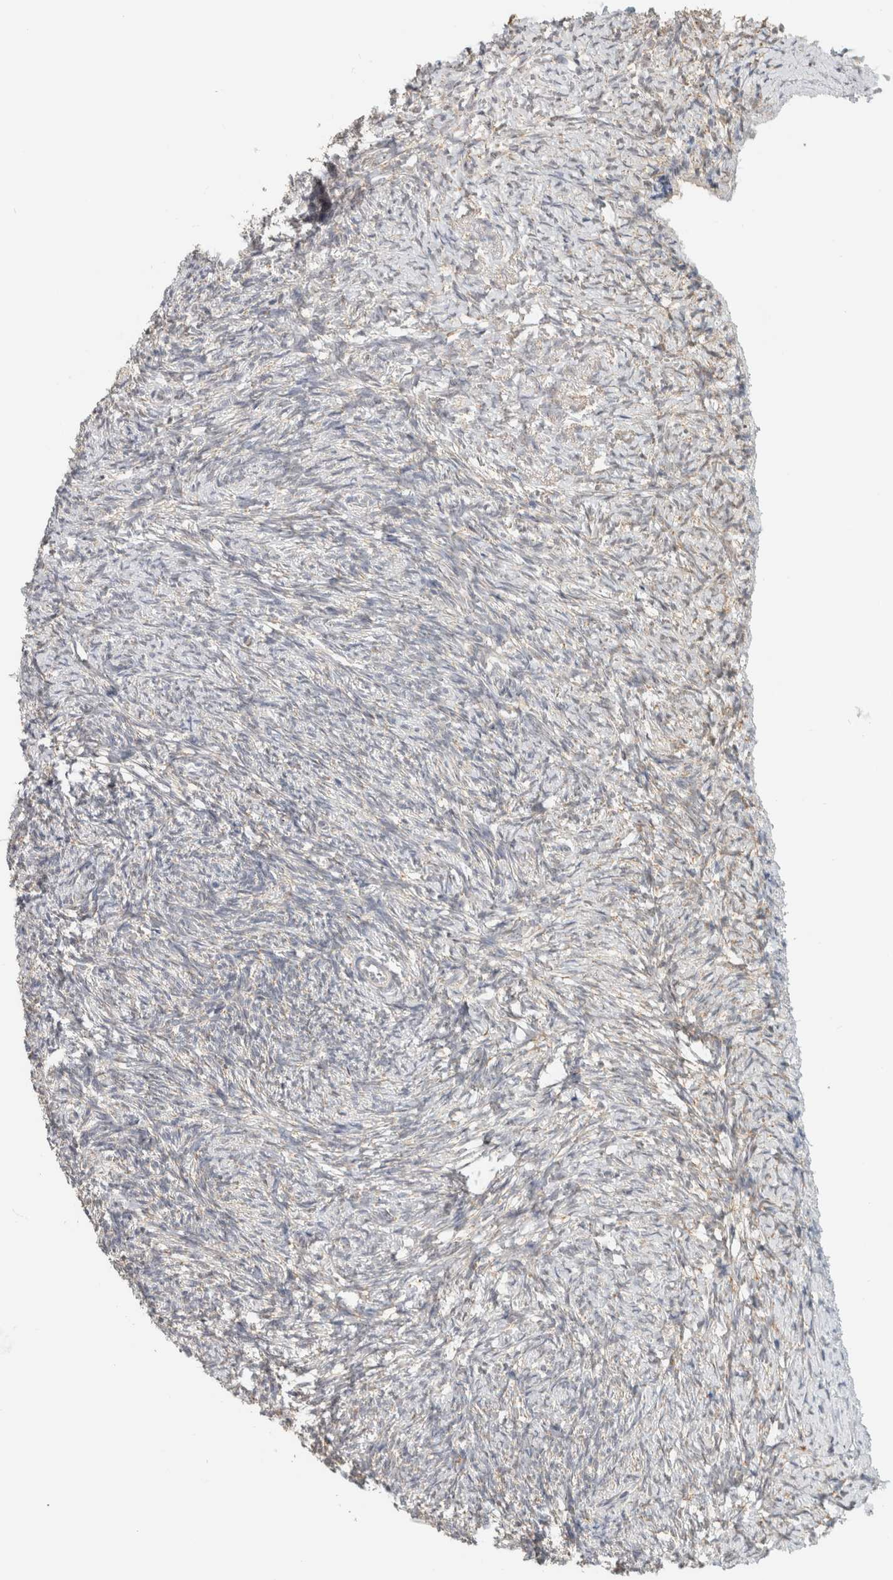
{"staining": {"intensity": "negative", "quantity": "none", "location": "none"}, "tissue": "ovary", "cell_type": "Ovarian stroma cells", "image_type": "normal", "snomed": [{"axis": "morphology", "description": "Normal tissue, NOS"}, {"axis": "topography", "description": "Ovary"}], "caption": "IHC image of unremarkable ovary: ovary stained with DAB exhibits no significant protein expression in ovarian stroma cells. Nuclei are stained in blue.", "gene": "CAPG", "patient": {"sex": "female", "age": 41}}